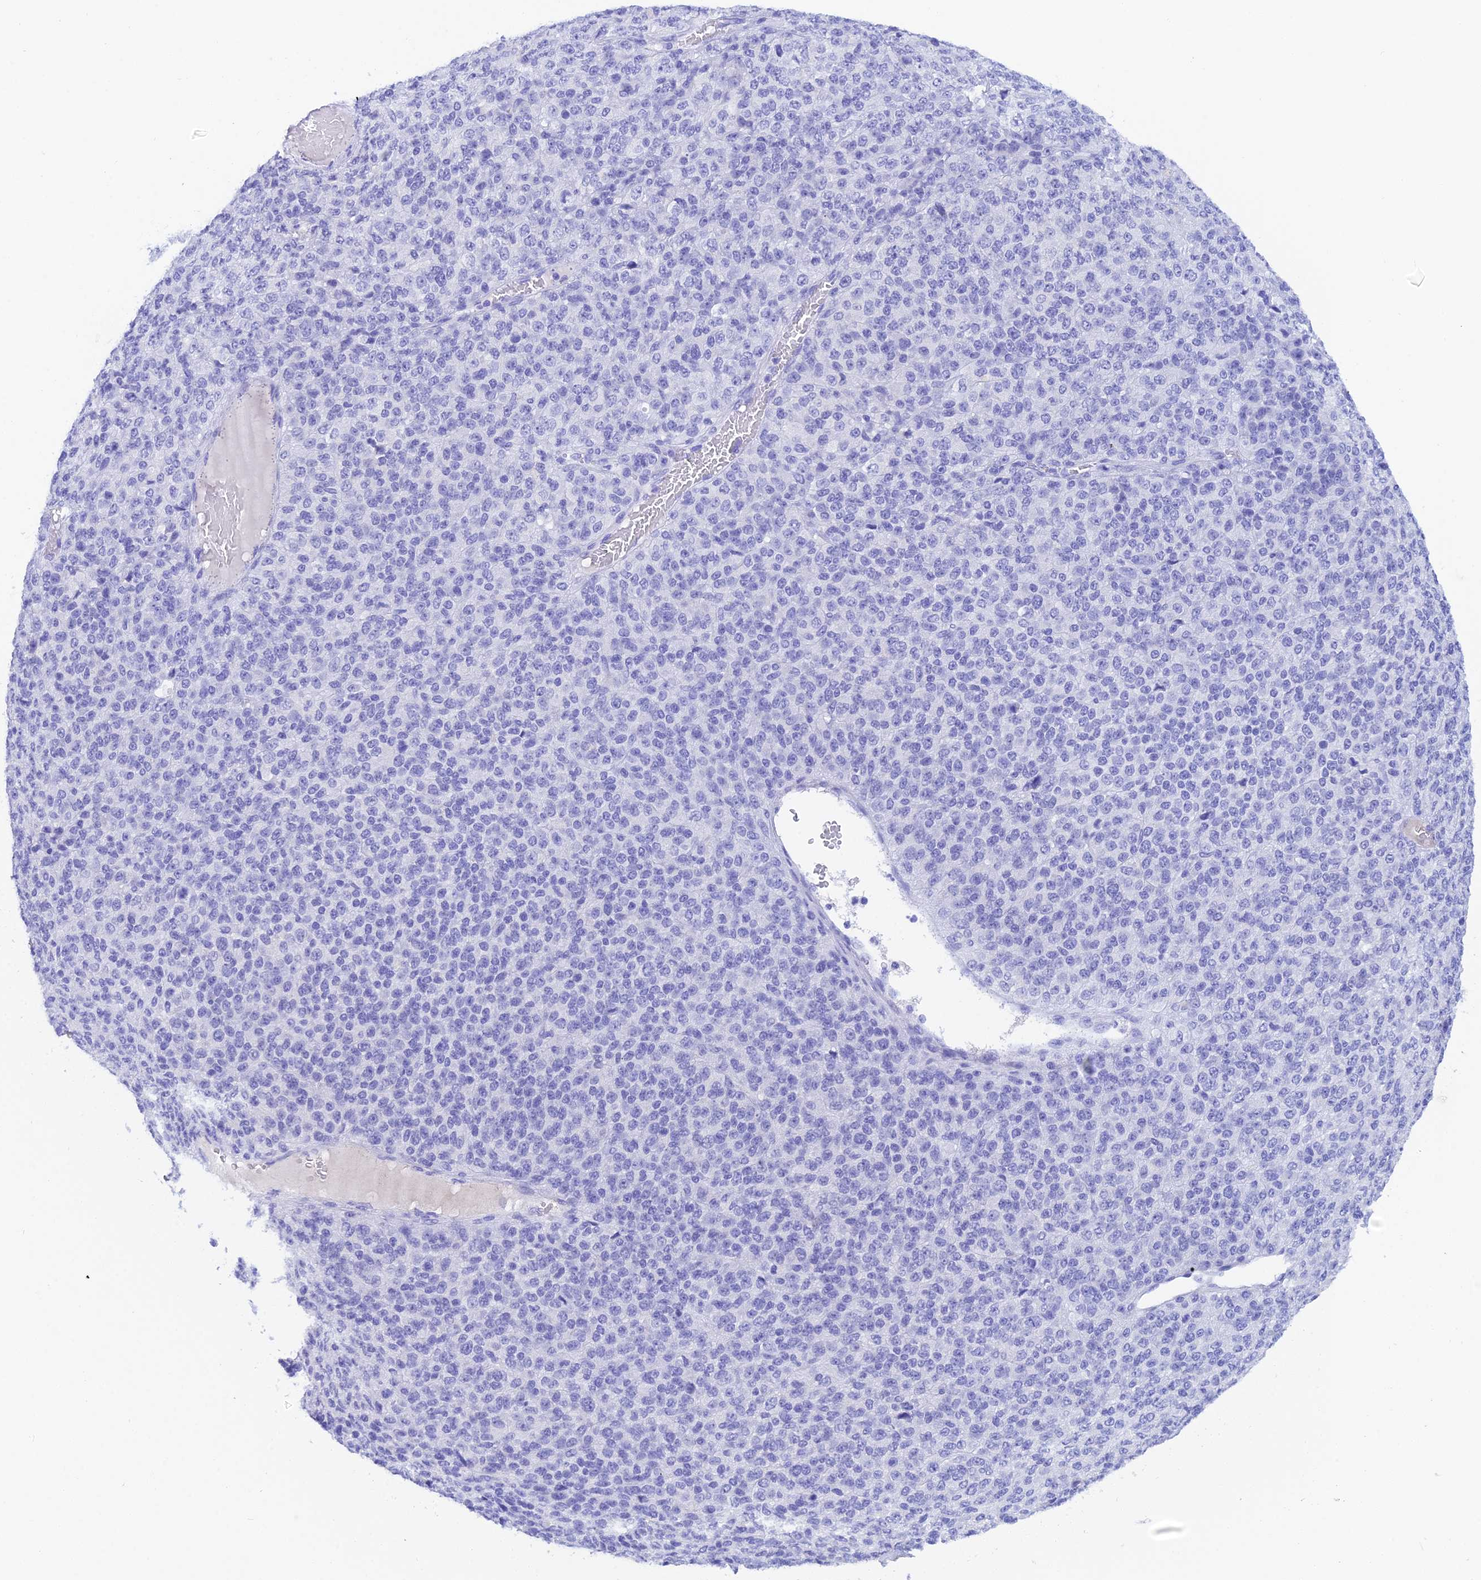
{"staining": {"intensity": "negative", "quantity": "none", "location": "none"}, "tissue": "melanoma", "cell_type": "Tumor cells", "image_type": "cancer", "snomed": [{"axis": "morphology", "description": "Malignant melanoma, Metastatic site"}, {"axis": "topography", "description": "Brain"}], "caption": "Immunohistochemistry image of human malignant melanoma (metastatic site) stained for a protein (brown), which shows no positivity in tumor cells.", "gene": "REG1A", "patient": {"sex": "female", "age": 56}}